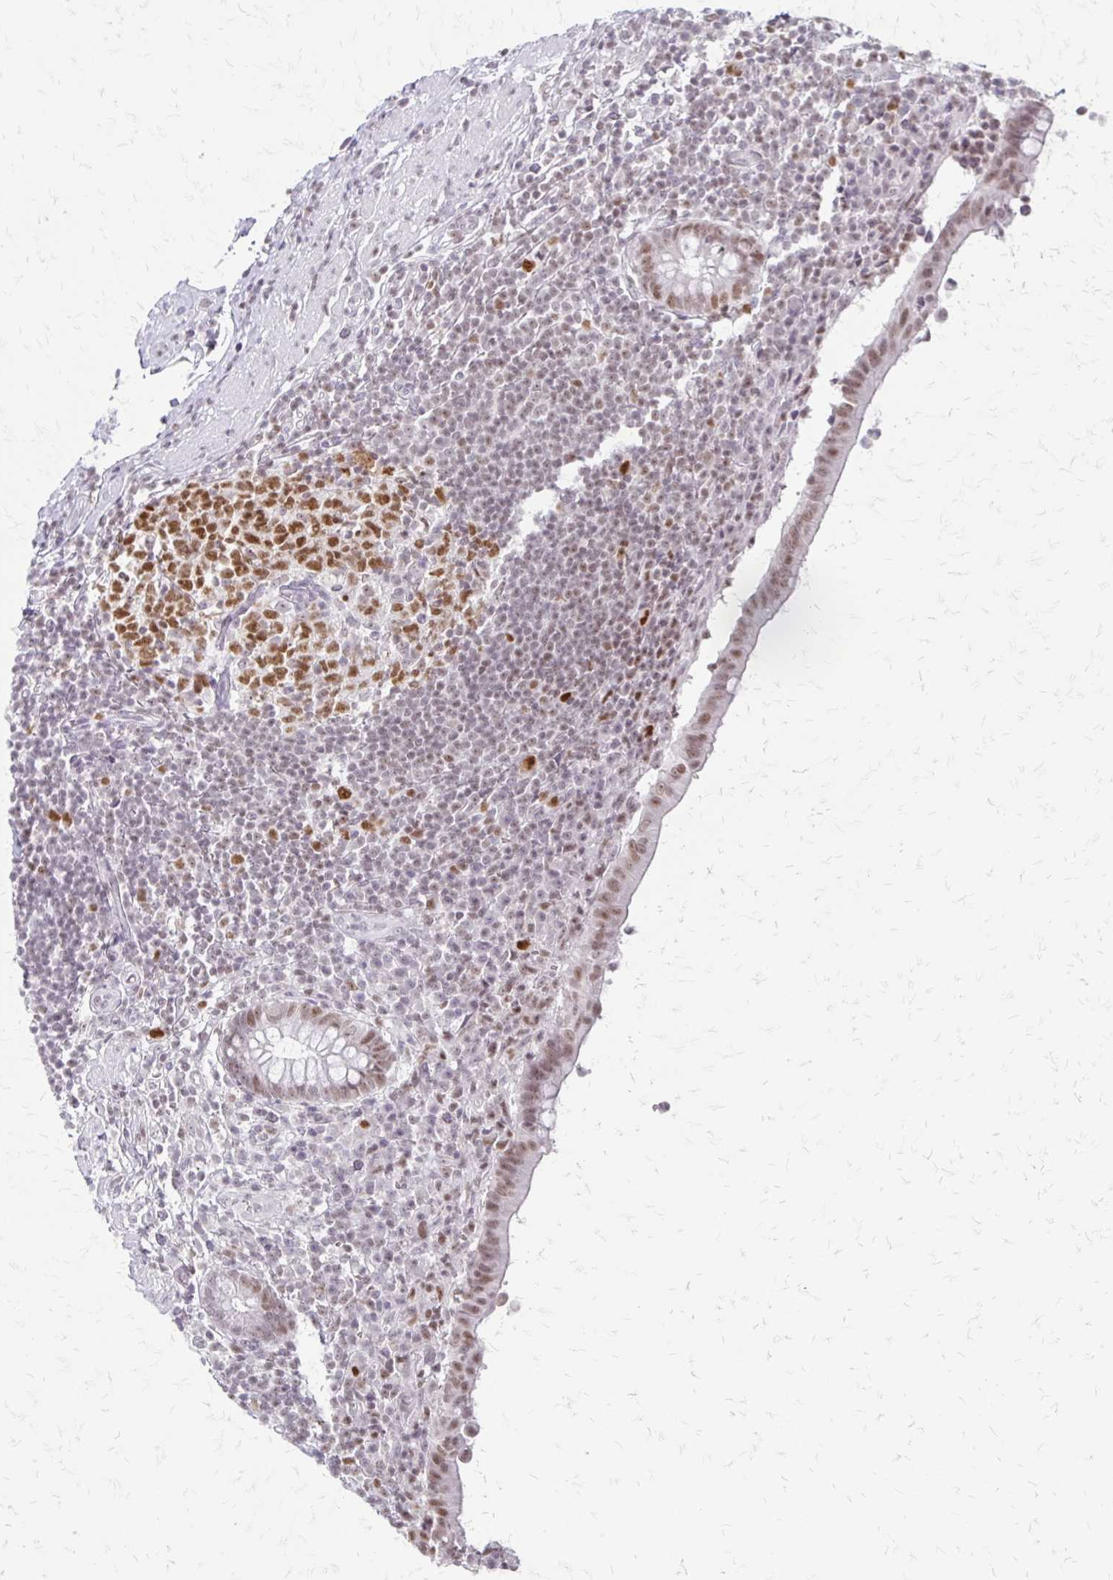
{"staining": {"intensity": "moderate", "quantity": ">75%", "location": "nuclear"}, "tissue": "appendix", "cell_type": "Glandular cells", "image_type": "normal", "snomed": [{"axis": "morphology", "description": "Normal tissue, NOS"}, {"axis": "topography", "description": "Appendix"}], "caption": "Normal appendix exhibits moderate nuclear positivity in approximately >75% of glandular cells.", "gene": "EED", "patient": {"sex": "female", "age": 56}}